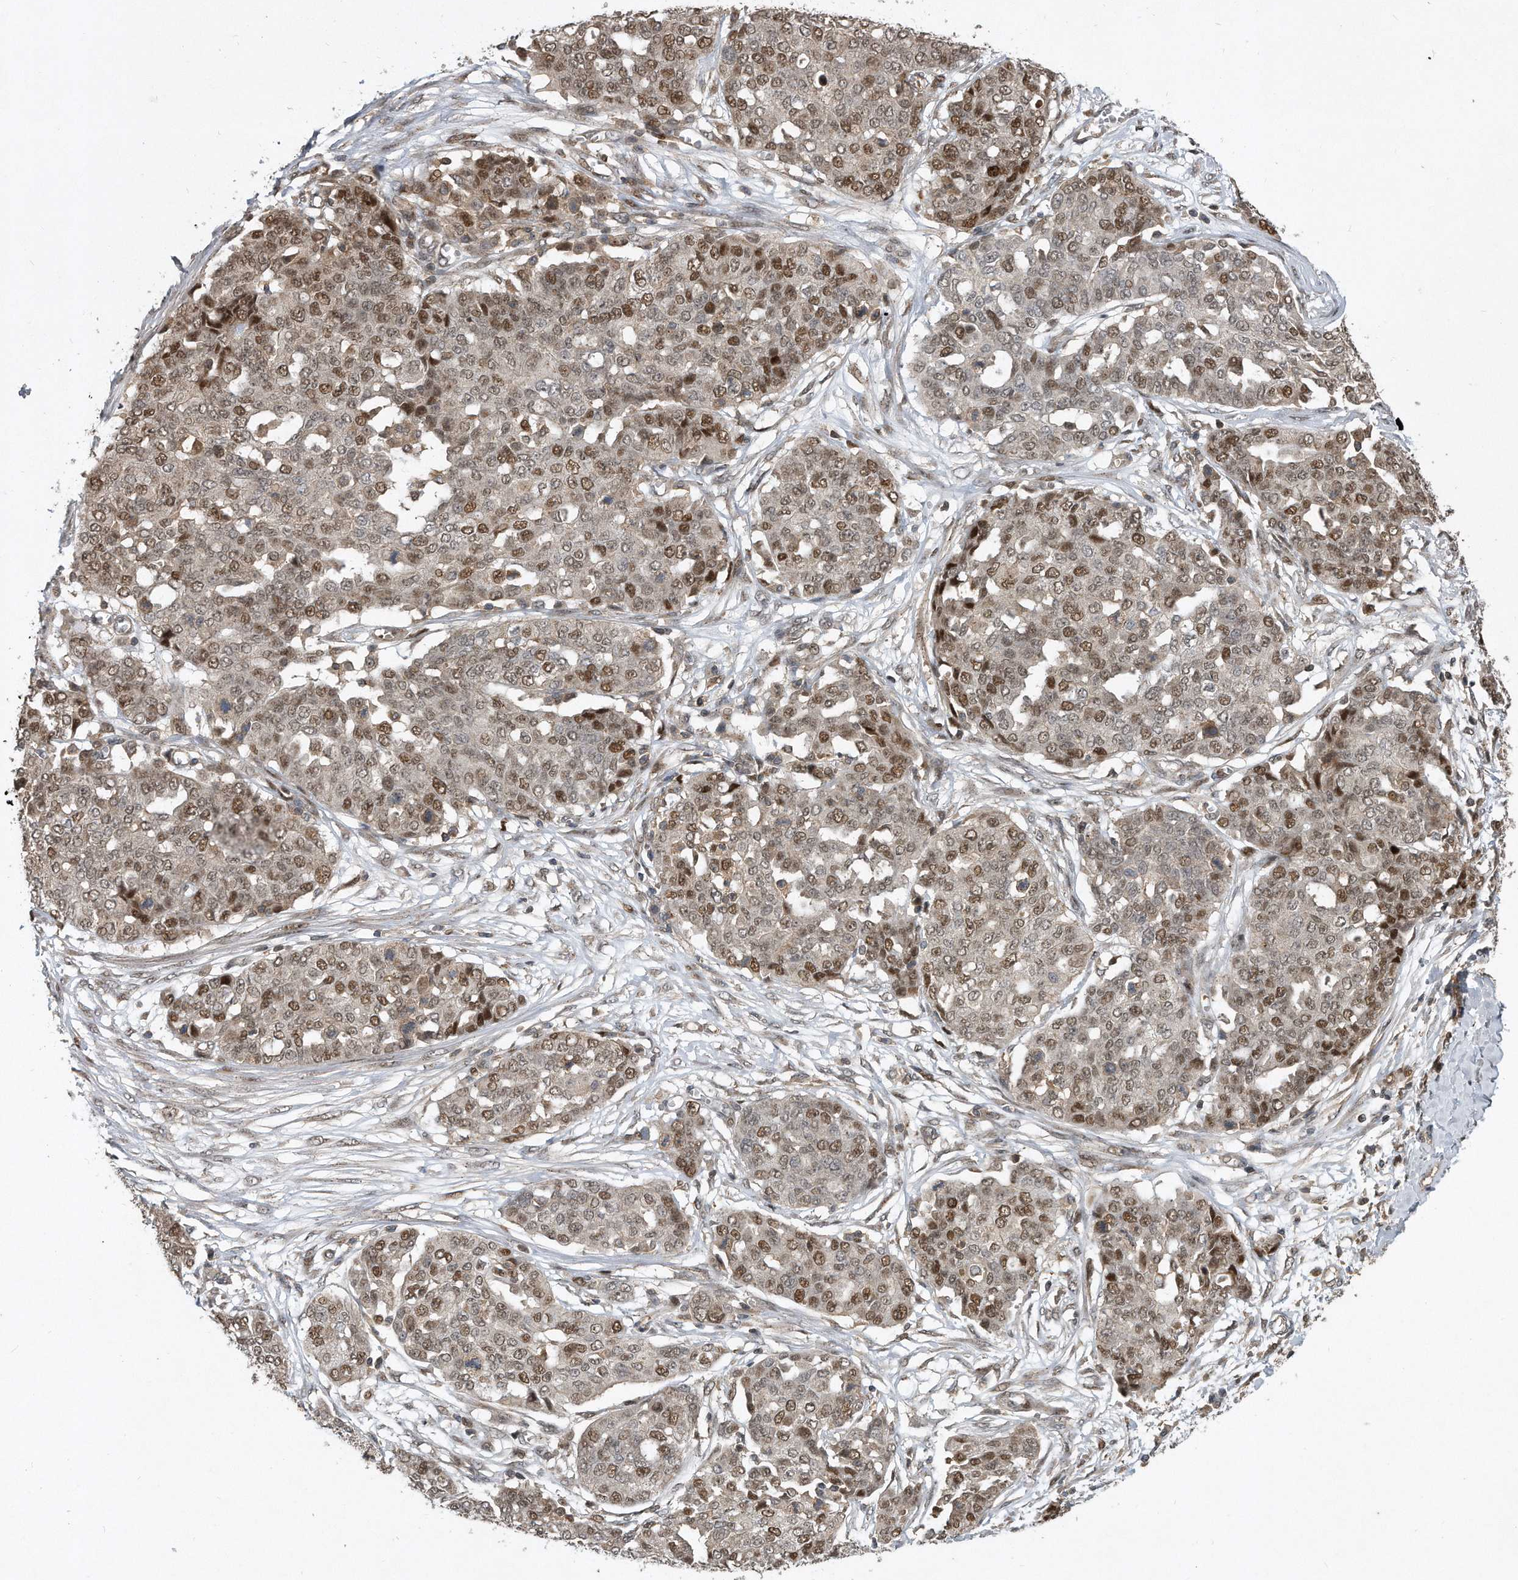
{"staining": {"intensity": "moderate", "quantity": ">75%", "location": "nuclear"}, "tissue": "ovarian cancer", "cell_type": "Tumor cells", "image_type": "cancer", "snomed": [{"axis": "morphology", "description": "Cystadenocarcinoma, serous, NOS"}, {"axis": "topography", "description": "Soft tissue"}, {"axis": "topography", "description": "Ovary"}], "caption": "Immunohistochemistry (IHC) (DAB) staining of serous cystadenocarcinoma (ovarian) displays moderate nuclear protein positivity in approximately >75% of tumor cells.", "gene": "PGBD2", "patient": {"sex": "female", "age": 57}}